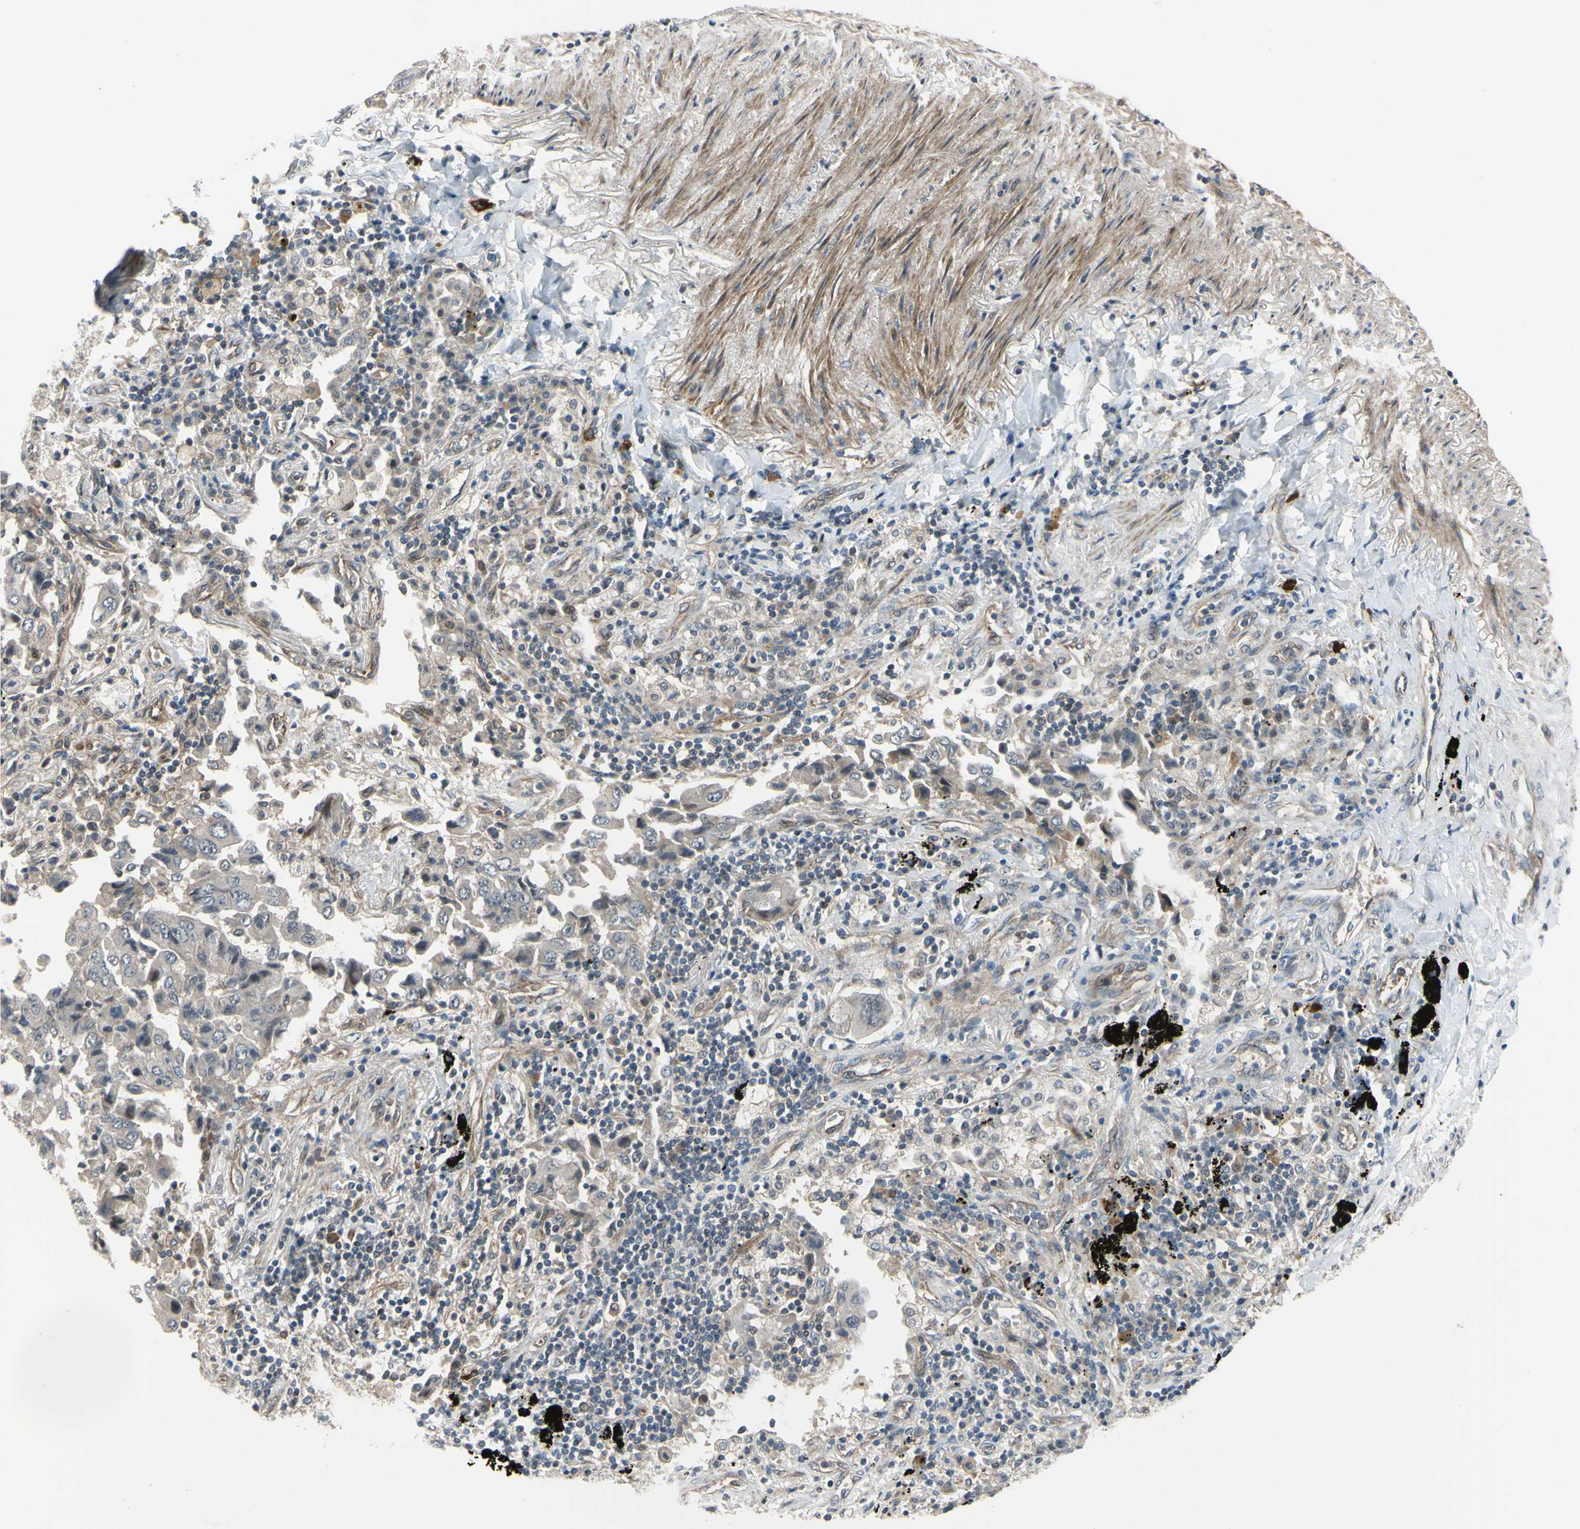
{"staining": {"intensity": "moderate", "quantity": "<25%", "location": "cytoplasmic/membranous"}, "tissue": "lung cancer", "cell_type": "Tumor cells", "image_type": "cancer", "snomed": [{"axis": "morphology", "description": "Adenocarcinoma, NOS"}, {"axis": "topography", "description": "Lung"}], "caption": "This is a histology image of immunohistochemistry staining of lung adenocarcinoma, which shows moderate expression in the cytoplasmic/membranous of tumor cells.", "gene": "COMMD9", "patient": {"sex": "female", "age": 65}}